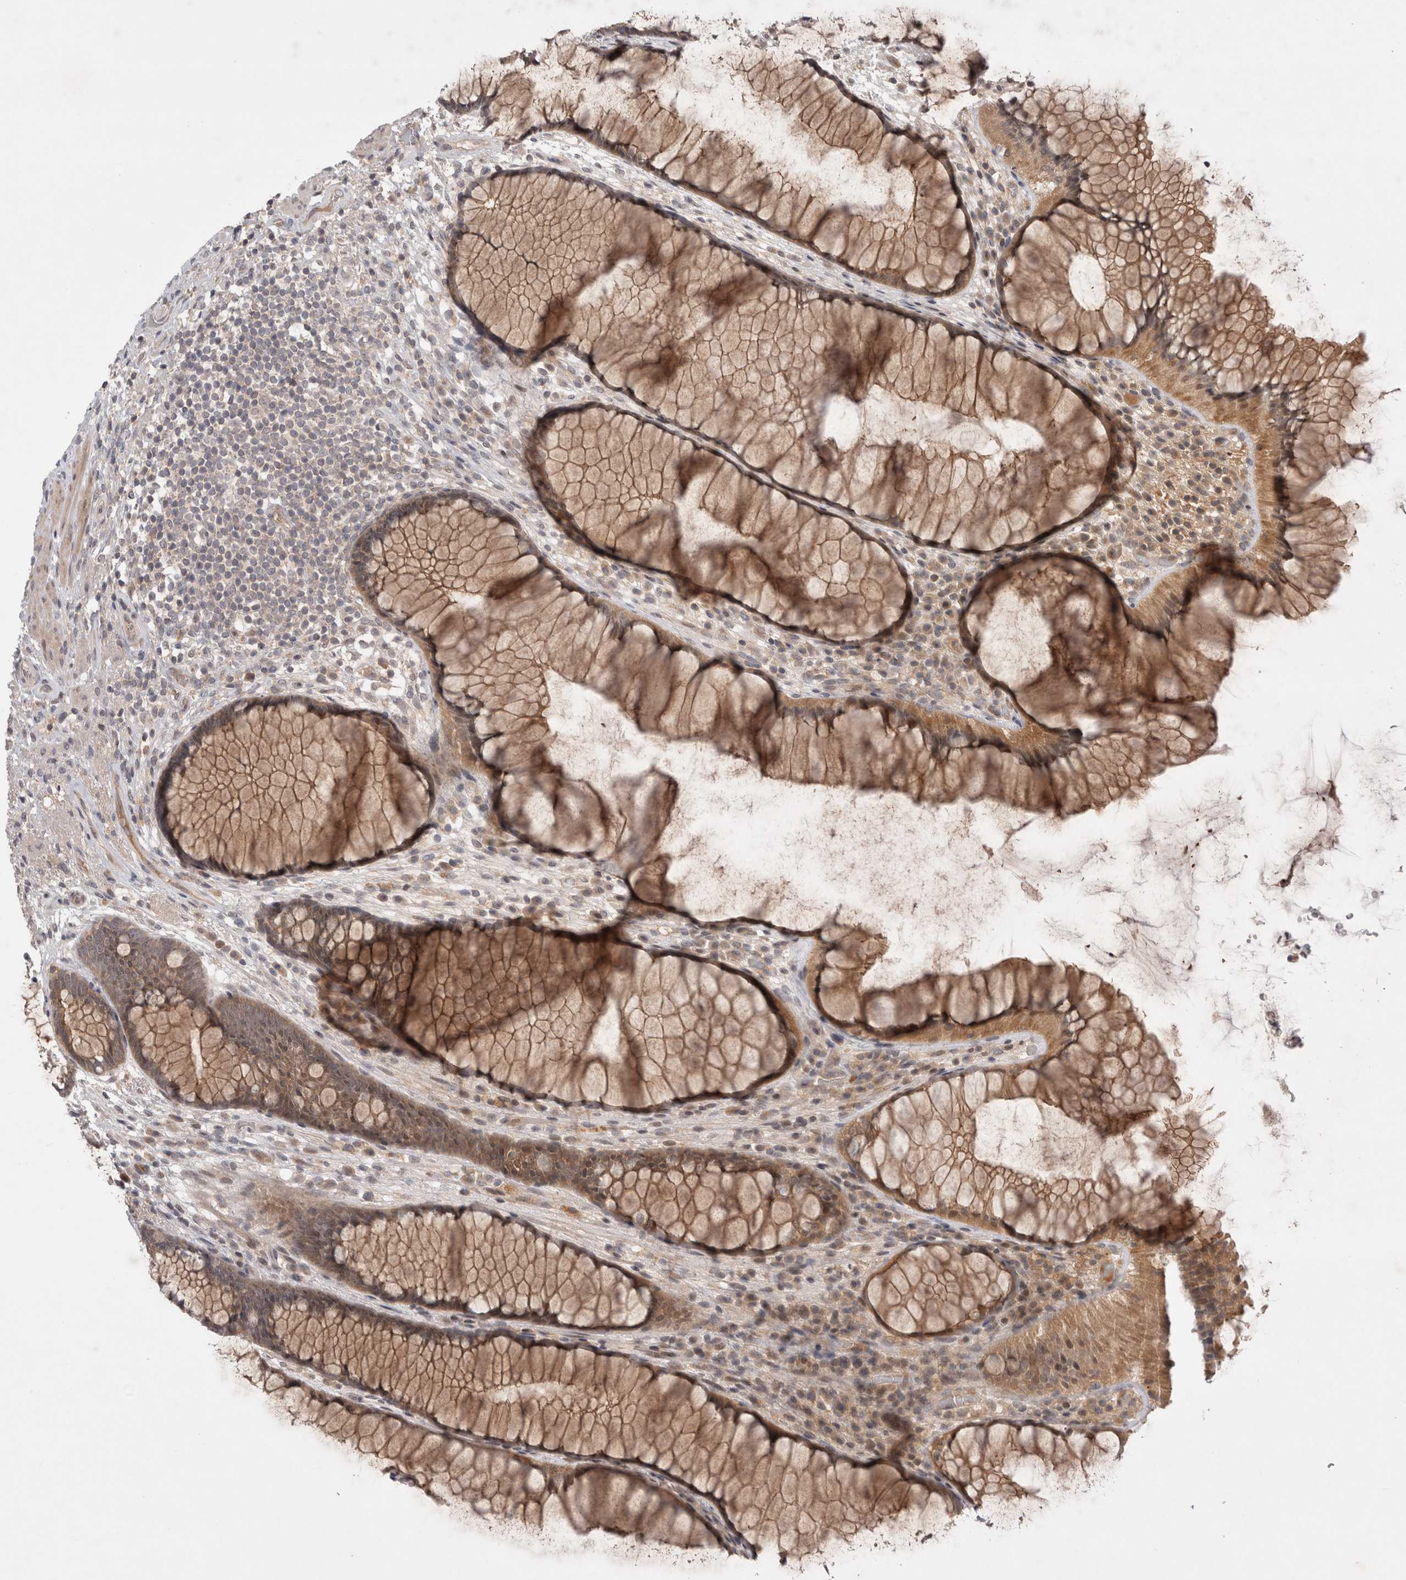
{"staining": {"intensity": "moderate", "quantity": ">75%", "location": "cytoplasmic/membranous,nuclear"}, "tissue": "rectum", "cell_type": "Glandular cells", "image_type": "normal", "snomed": [{"axis": "morphology", "description": "Normal tissue, NOS"}, {"axis": "topography", "description": "Rectum"}], "caption": "Protein staining by immunohistochemistry reveals moderate cytoplasmic/membranous,nuclear expression in approximately >75% of glandular cells in normal rectum.", "gene": "PLEKHM1", "patient": {"sex": "male", "age": 51}}